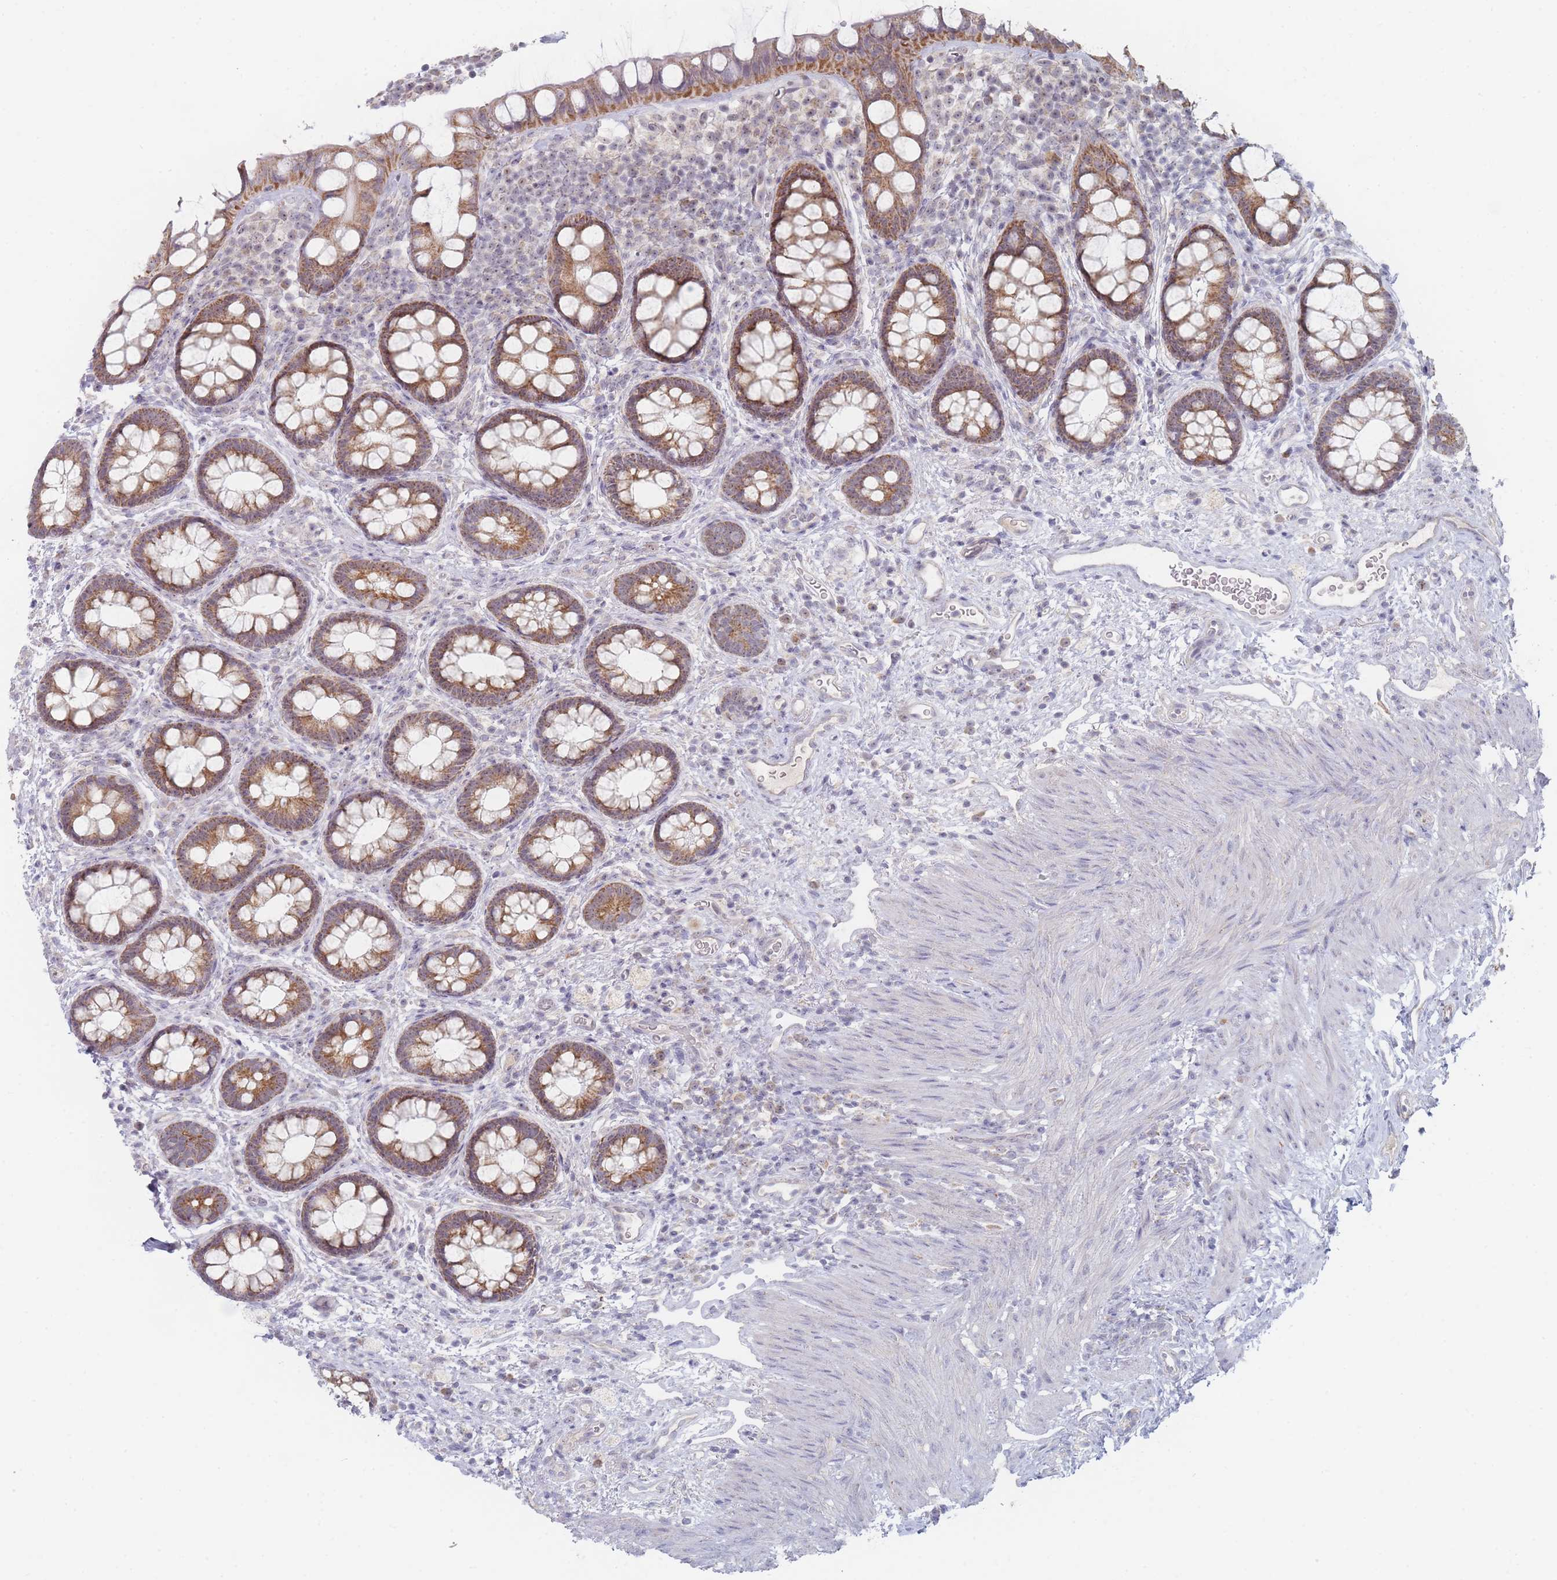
{"staining": {"intensity": "moderate", "quantity": ">75%", "location": "cytoplasmic/membranous"}, "tissue": "rectum", "cell_type": "Glandular cells", "image_type": "normal", "snomed": [{"axis": "morphology", "description": "Normal tissue, NOS"}, {"axis": "topography", "description": "Rectum"}, {"axis": "topography", "description": "Peripheral nerve tissue"}], "caption": "The image exhibits a brown stain indicating the presence of a protein in the cytoplasmic/membranous of glandular cells in rectum. The protein is stained brown, and the nuclei are stained in blue (DAB IHC with brightfield microscopy, high magnification).", "gene": "RNF8", "patient": {"sex": "female", "age": 69}}